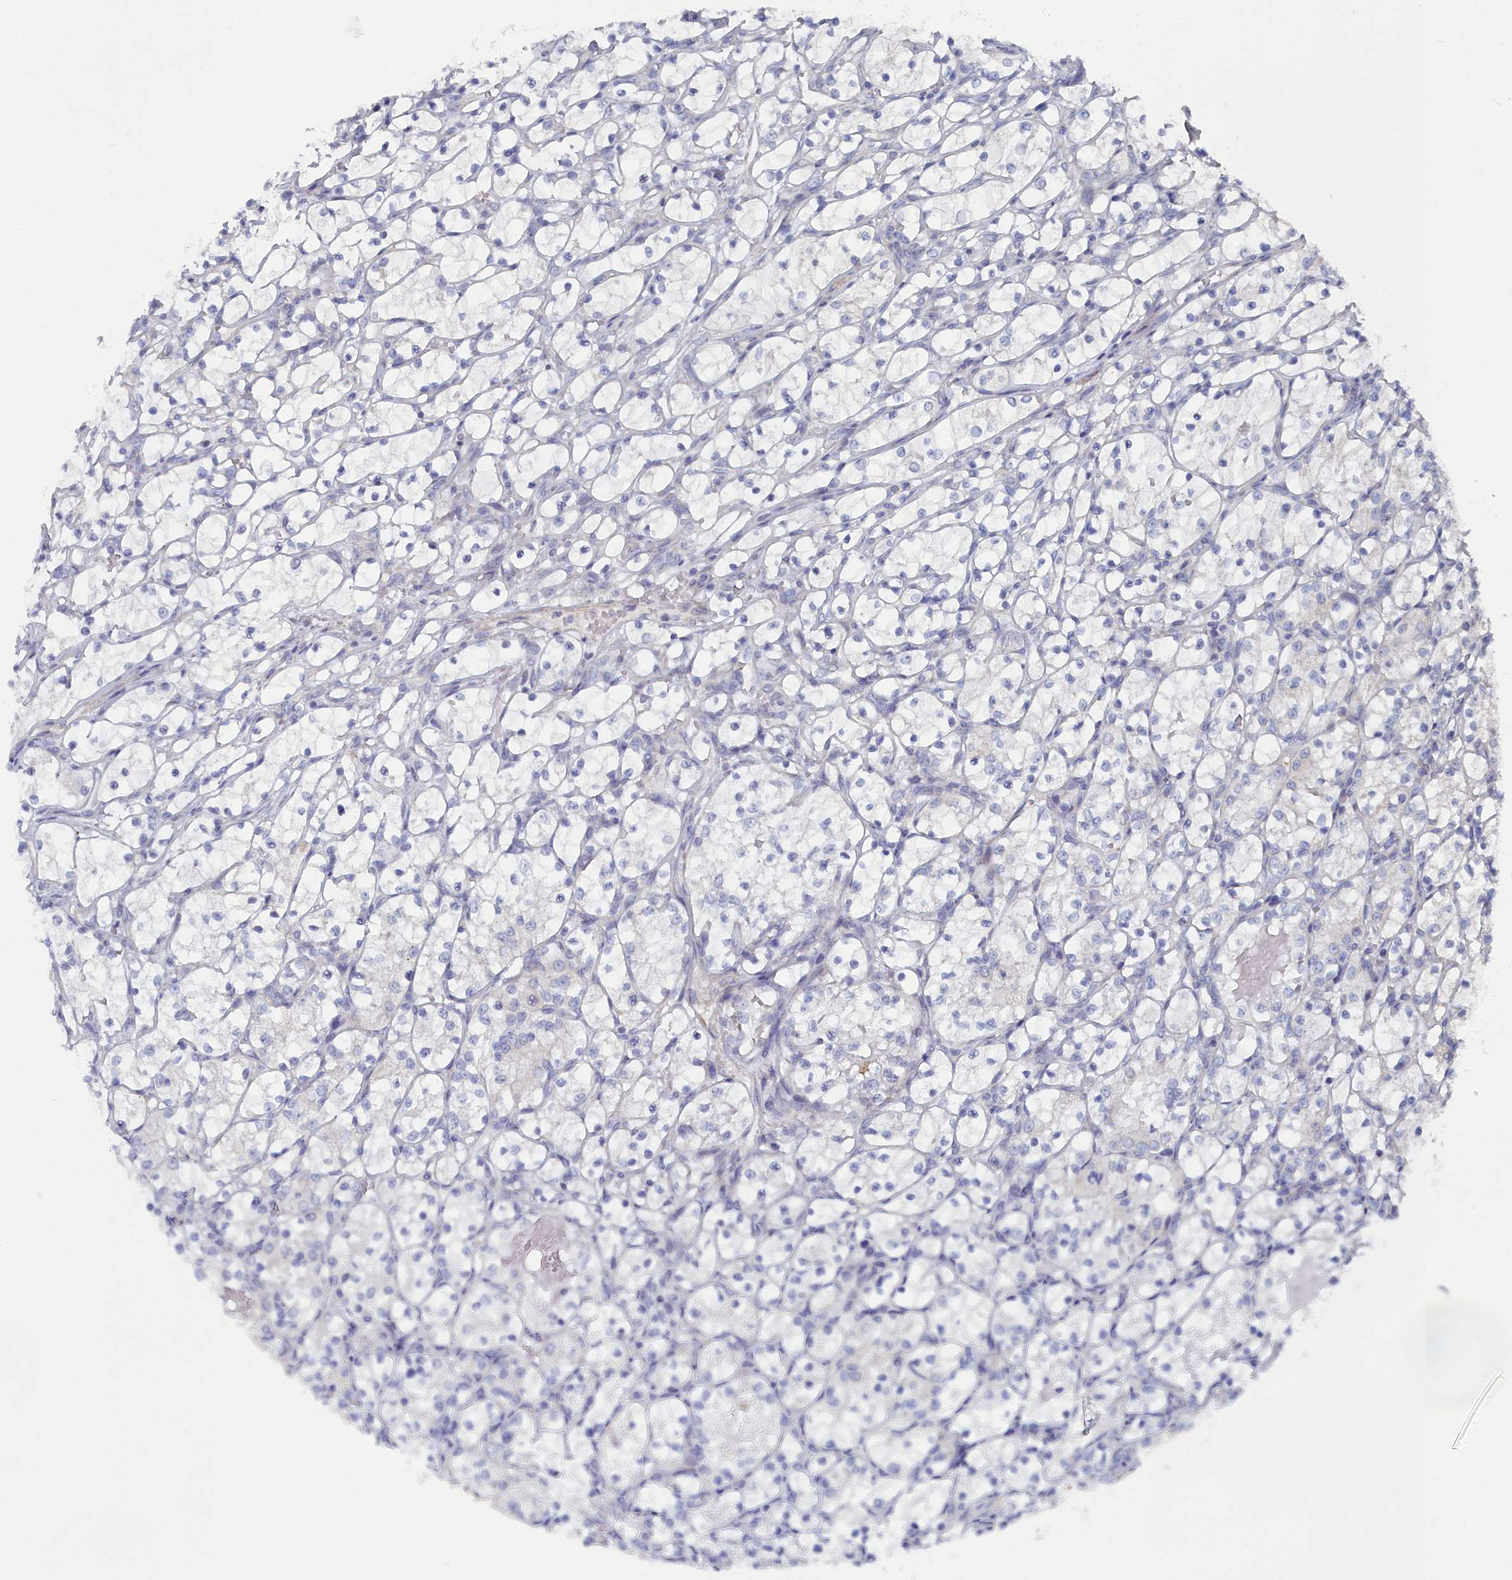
{"staining": {"intensity": "negative", "quantity": "none", "location": "none"}, "tissue": "renal cancer", "cell_type": "Tumor cells", "image_type": "cancer", "snomed": [{"axis": "morphology", "description": "Adenocarcinoma, NOS"}, {"axis": "topography", "description": "Kidney"}], "caption": "IHC image of renal adenocarcinoma stained for a protein (brown), which exhibits no positivity in tumor cells.", "gene": "SHISAL2A", "patient": {"sex": "female", "age": 69}}